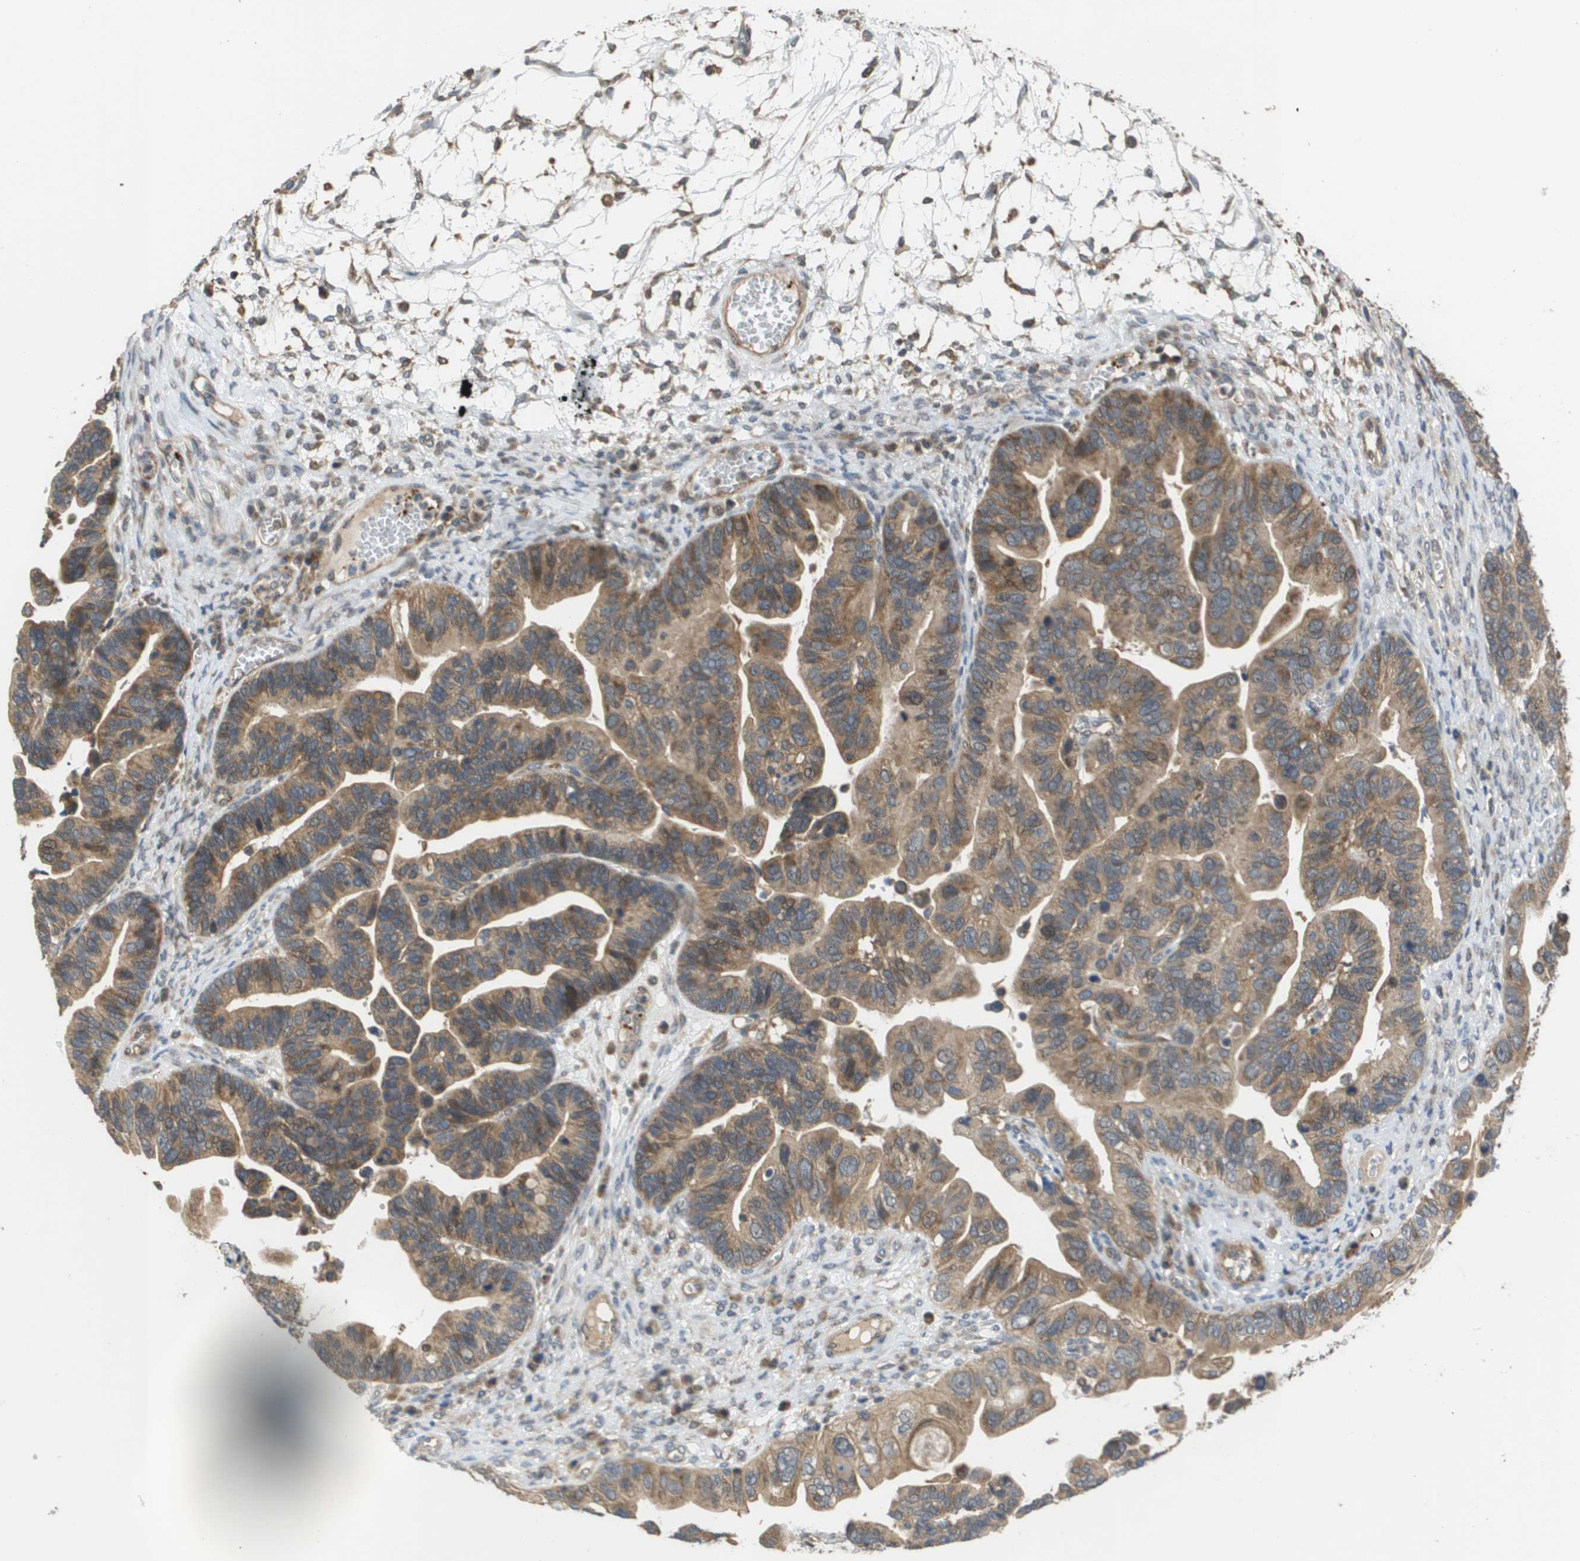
{"staining": {"intensity": "moderate", "quantity": ">75%", "location": "cytoplasmic/membranous"}, "tissue": "ovarian cancer", "cell_type": "Tumor cells", "image_type": "cancer", "snomed": [{"axis": "morphology", "description": "Cystadenocarcinoma, serous, NOS"}, {"axis": "topography", "description": "Ovary"}], "caption": "Immunohistochemistry histopathology image of neoplastic tissue: human serous cystadenocarcinoma (ovarian) stained using immunohistochemistry (IHC) reveals medium levels of moderate protein expression localized specifically in the cytoplasmic/membranous of tumor cells, appearing as a cytoplasmic/membranous brown color.", "gene": "RBM38", "patient": {"sex": "female", "age": 56}}